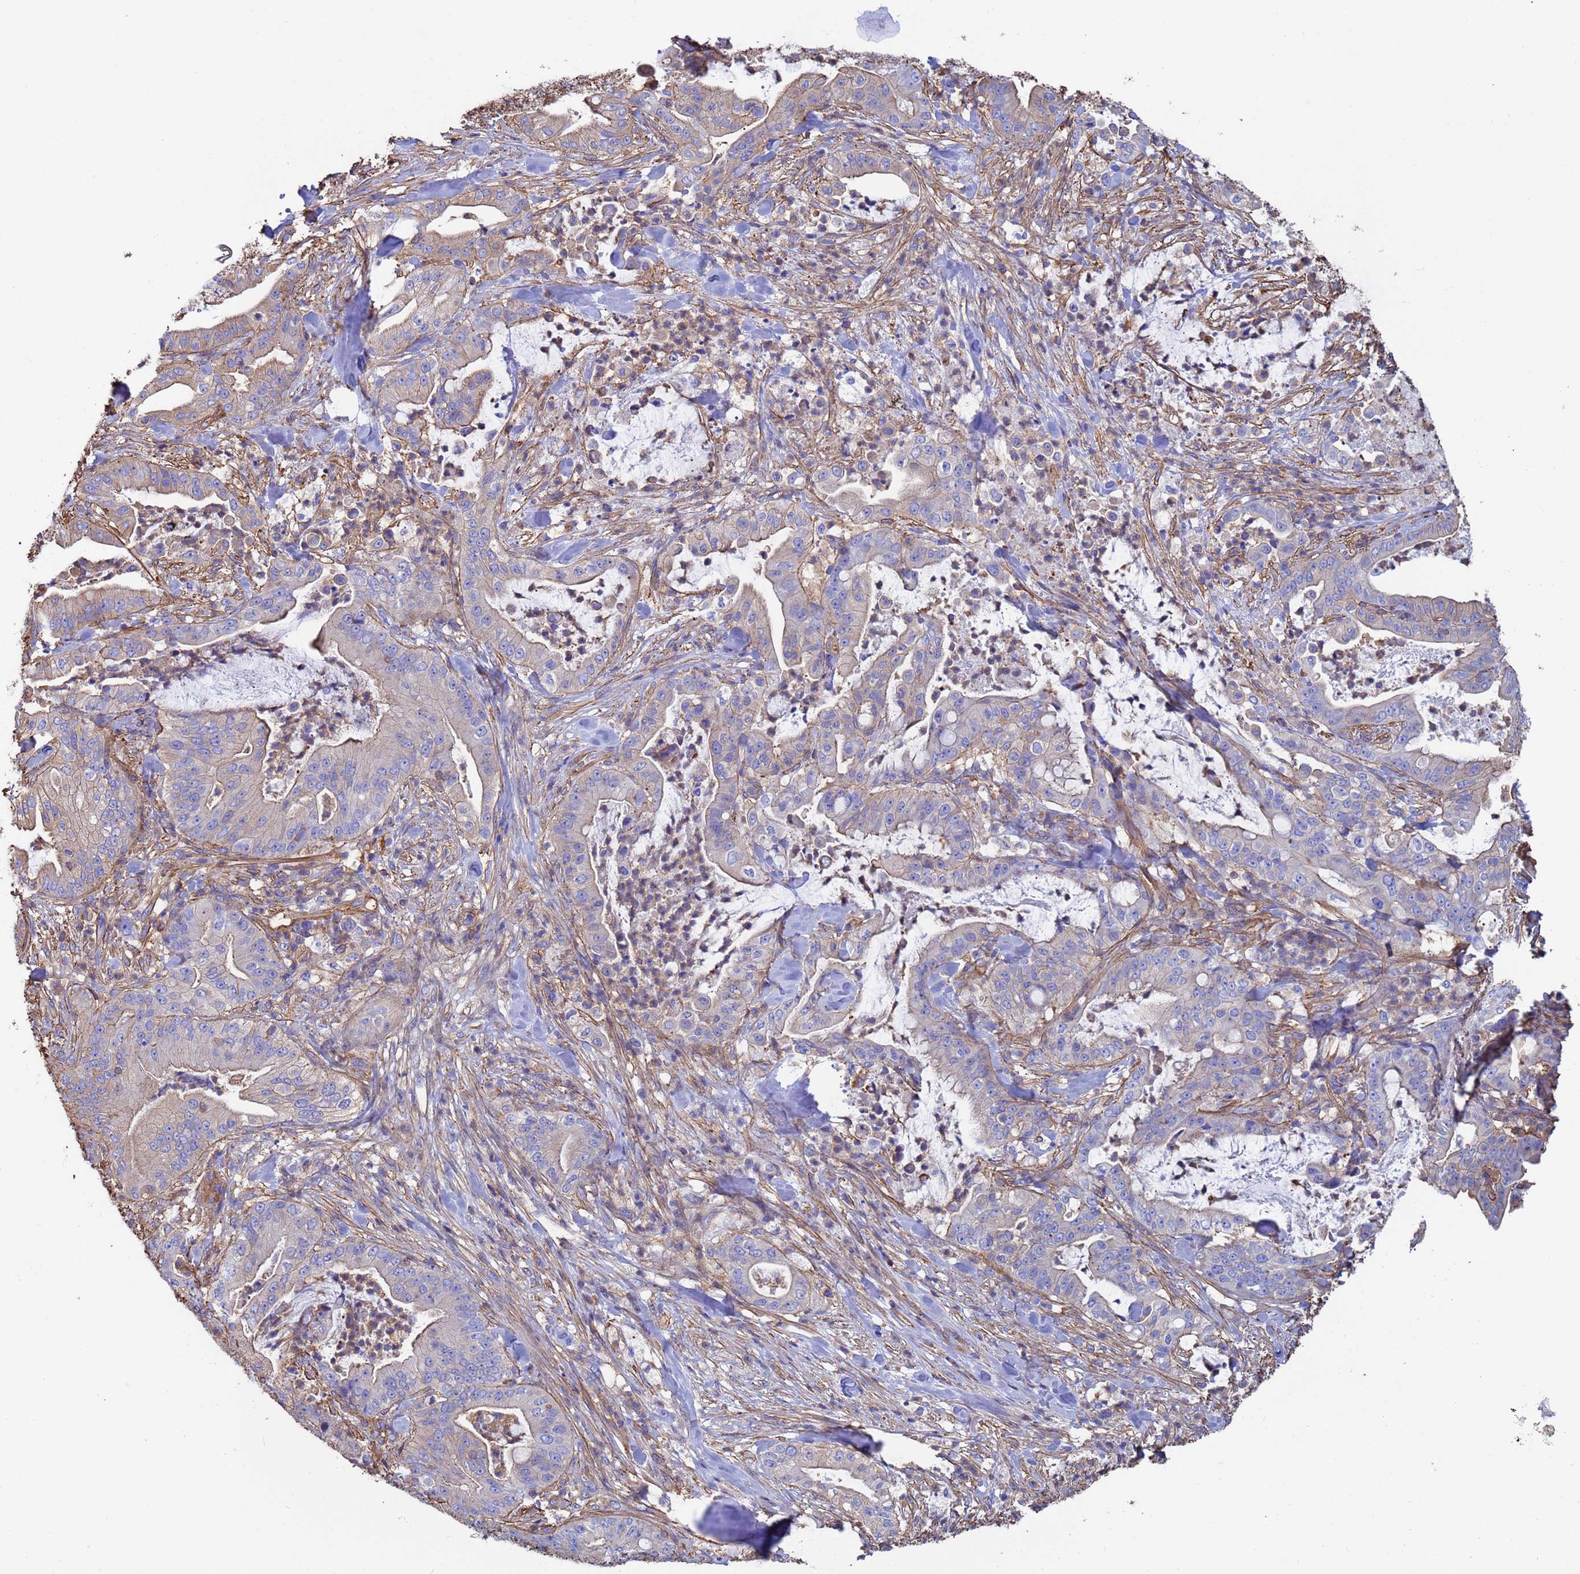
{"staining": {"intensity": "weak", "quantity": "<25%", "location": "cytoplasmic/membranous"}, "tissue": "pancreatic cancer", "cell_type": "Tumor cells", "image_type": "cancer", "snomed": [{"axis": "morphology", "description": "Adenocarcinoma, NOS"}, {"axis": "topography", "description": "Pancreas"}], "caption": "An IHC image of adenocarcinoma (pancreatic) is shown. There is no staining in tumor cells of adenocarcinoma (pancreatic).", "gene": "MYL12A", "patient": {"sex": "male", "age": 71}}